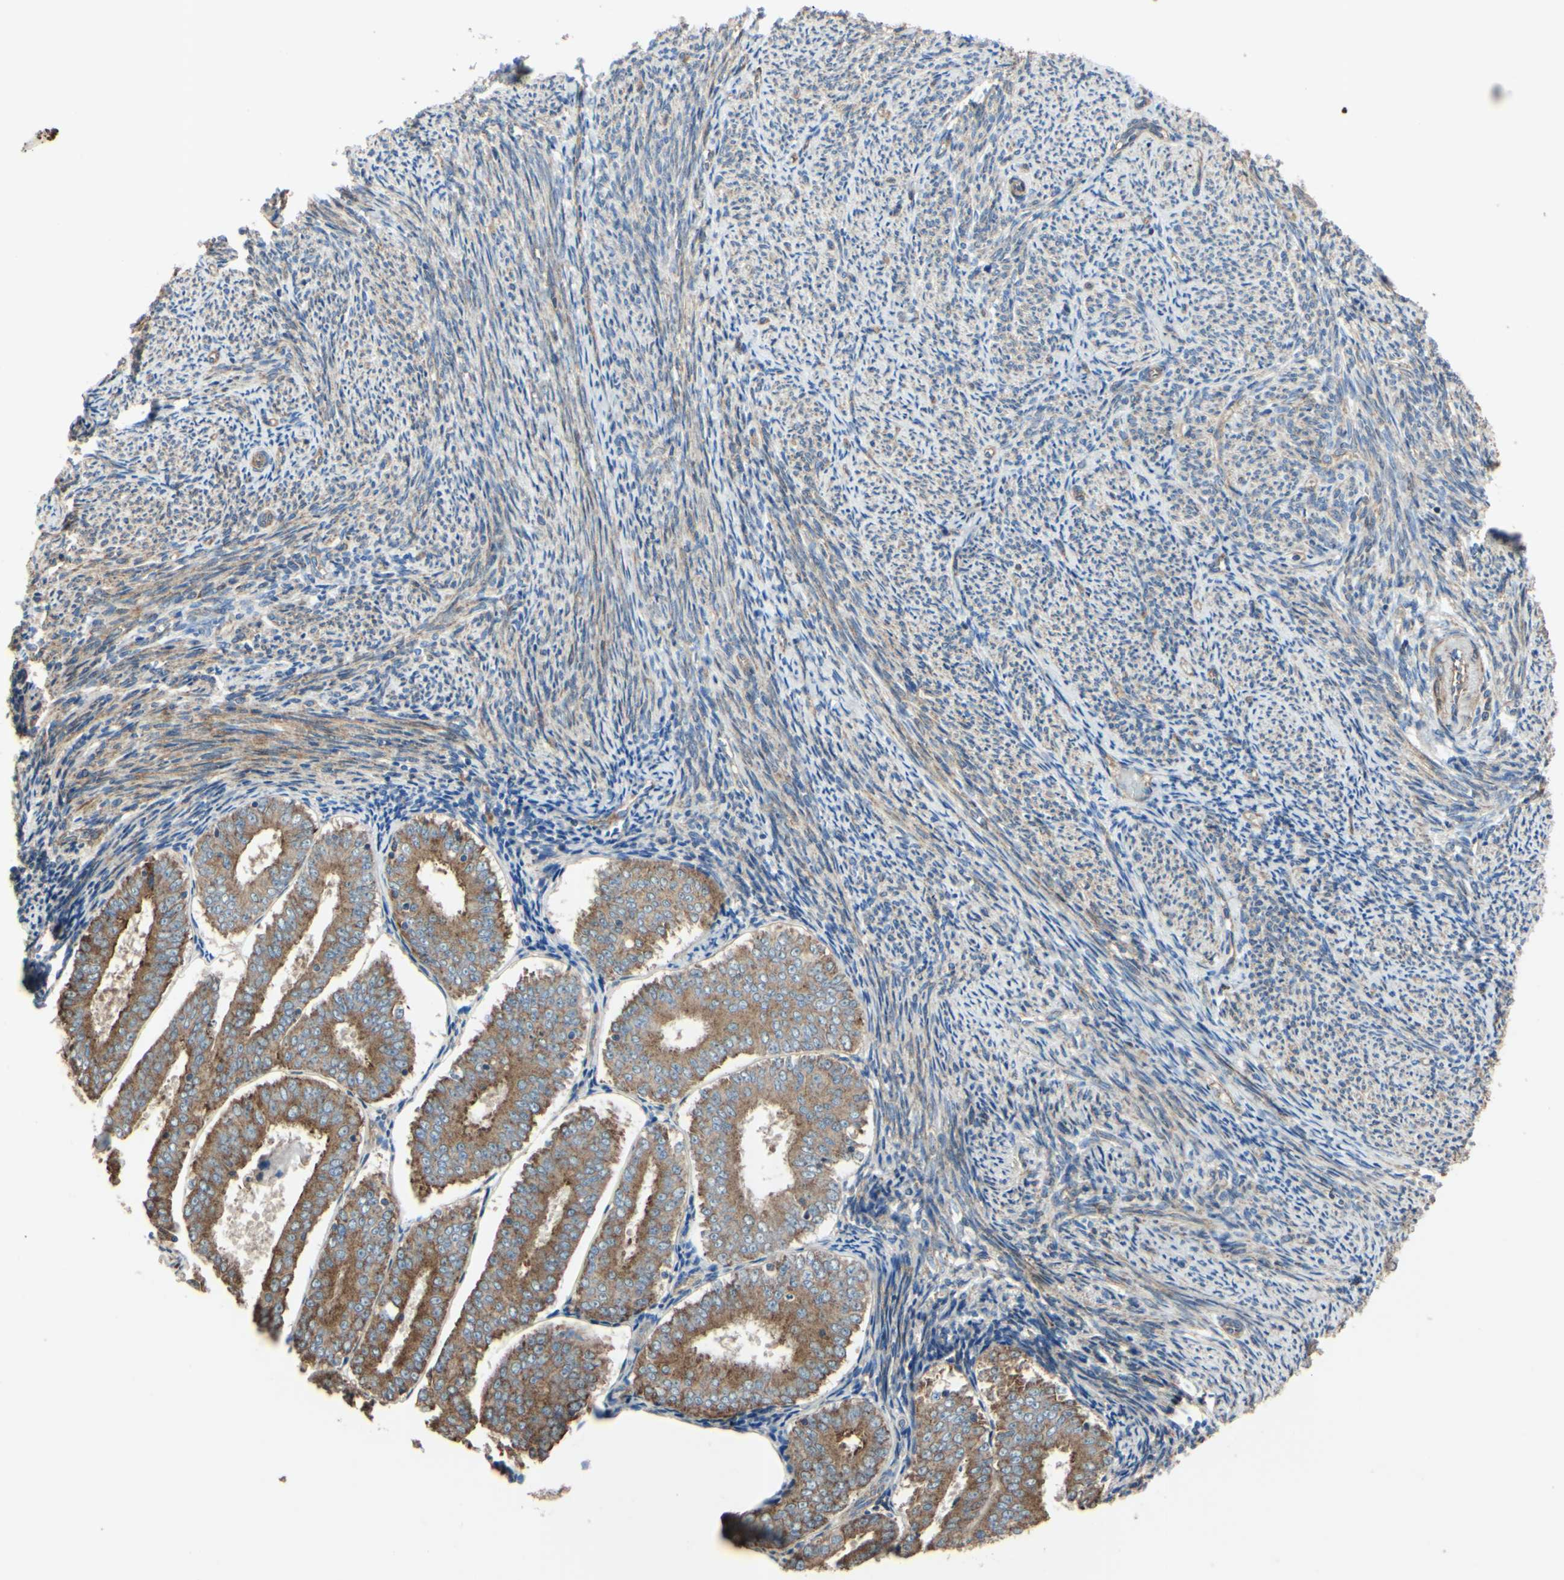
{"staining": {"intensity": "moderate", "quantity": ">75%", "location": "cytoplasmic/membranous"}, "tissue": "endometrial cancer", "cell_type": "Tumor cells", "image_type": "cancer", "snomed": [{"axis": "morphology", "description": "Adenocarcinoma, NOS"}, {"axis": "topography", "description": "Endometrium"}], "caption": "Endometrial adenocarcinoma was stained to show a protein in brown. There is medium levels of moderate cytoplasmic/membranous positivity in about >75% of tumor cells. The staining is performed using DAB brown chromogen to label protein expression. The nuclei are counter-stained blue using hematoxylin.", "gene": "BECN1", "patient": {"sex": "female", "age": 63}}